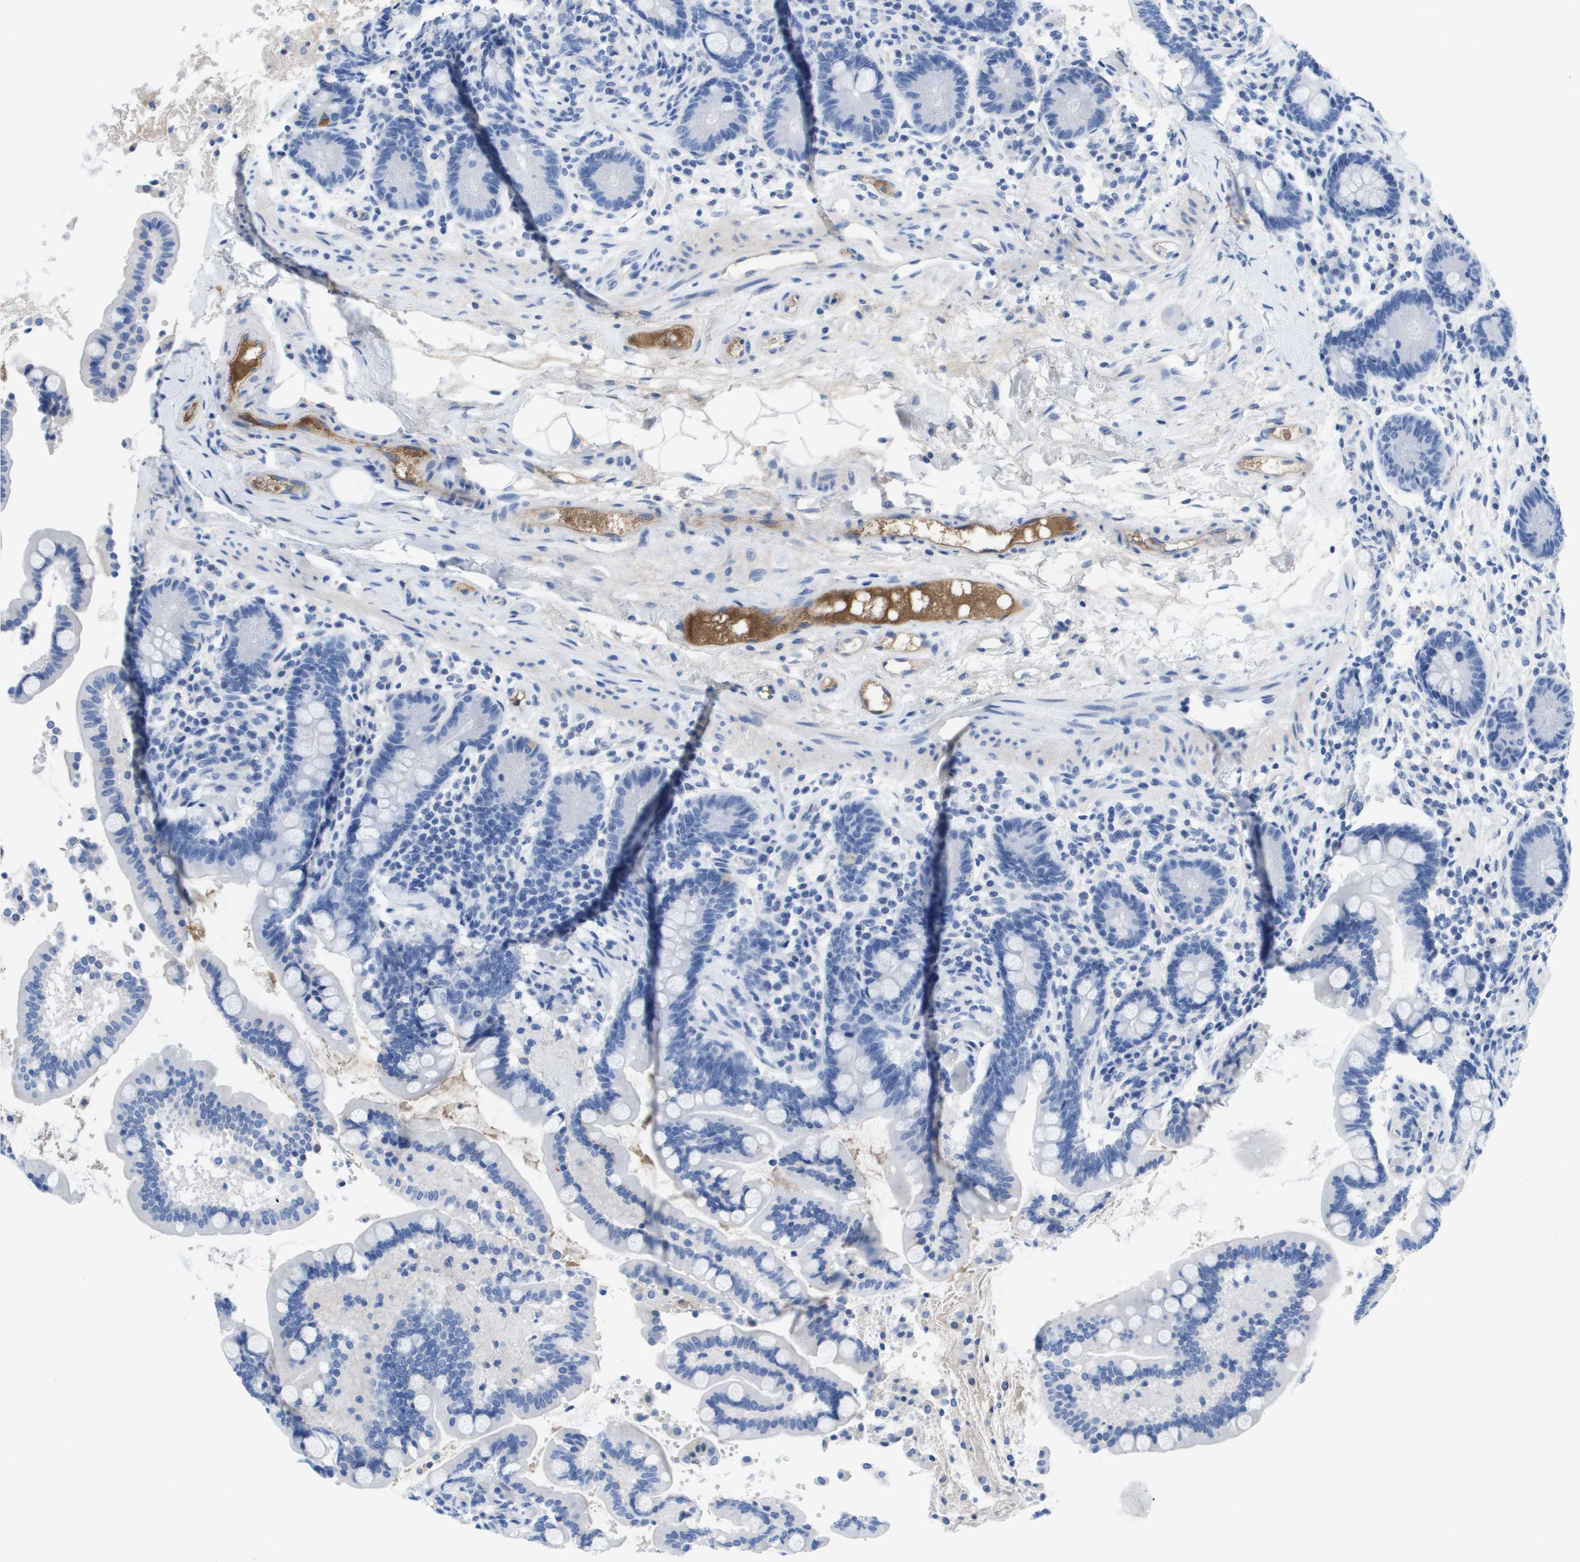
{"staining": {"intensity": "negative", "quantity": "none", "location": "none"}, "tissue": "colon", "cell_type": "Endothelial cells", "image_type": "normal", "snomed": [{"axis": "morphology", "description": "Normal tissue, NOS"}, {"axis": "topography", "description": "Colon"}], "caption": "An immunohistochemistry (IHC) photomicrograph of benign colon is shown. There is no staining in endothelial cells of colon. The staining is performed using DAB brown chromogen with nuclei counter-stained in using hematoxylin.", "gene": "APOA1", "patient": {"sex": "male", "age": 73}}